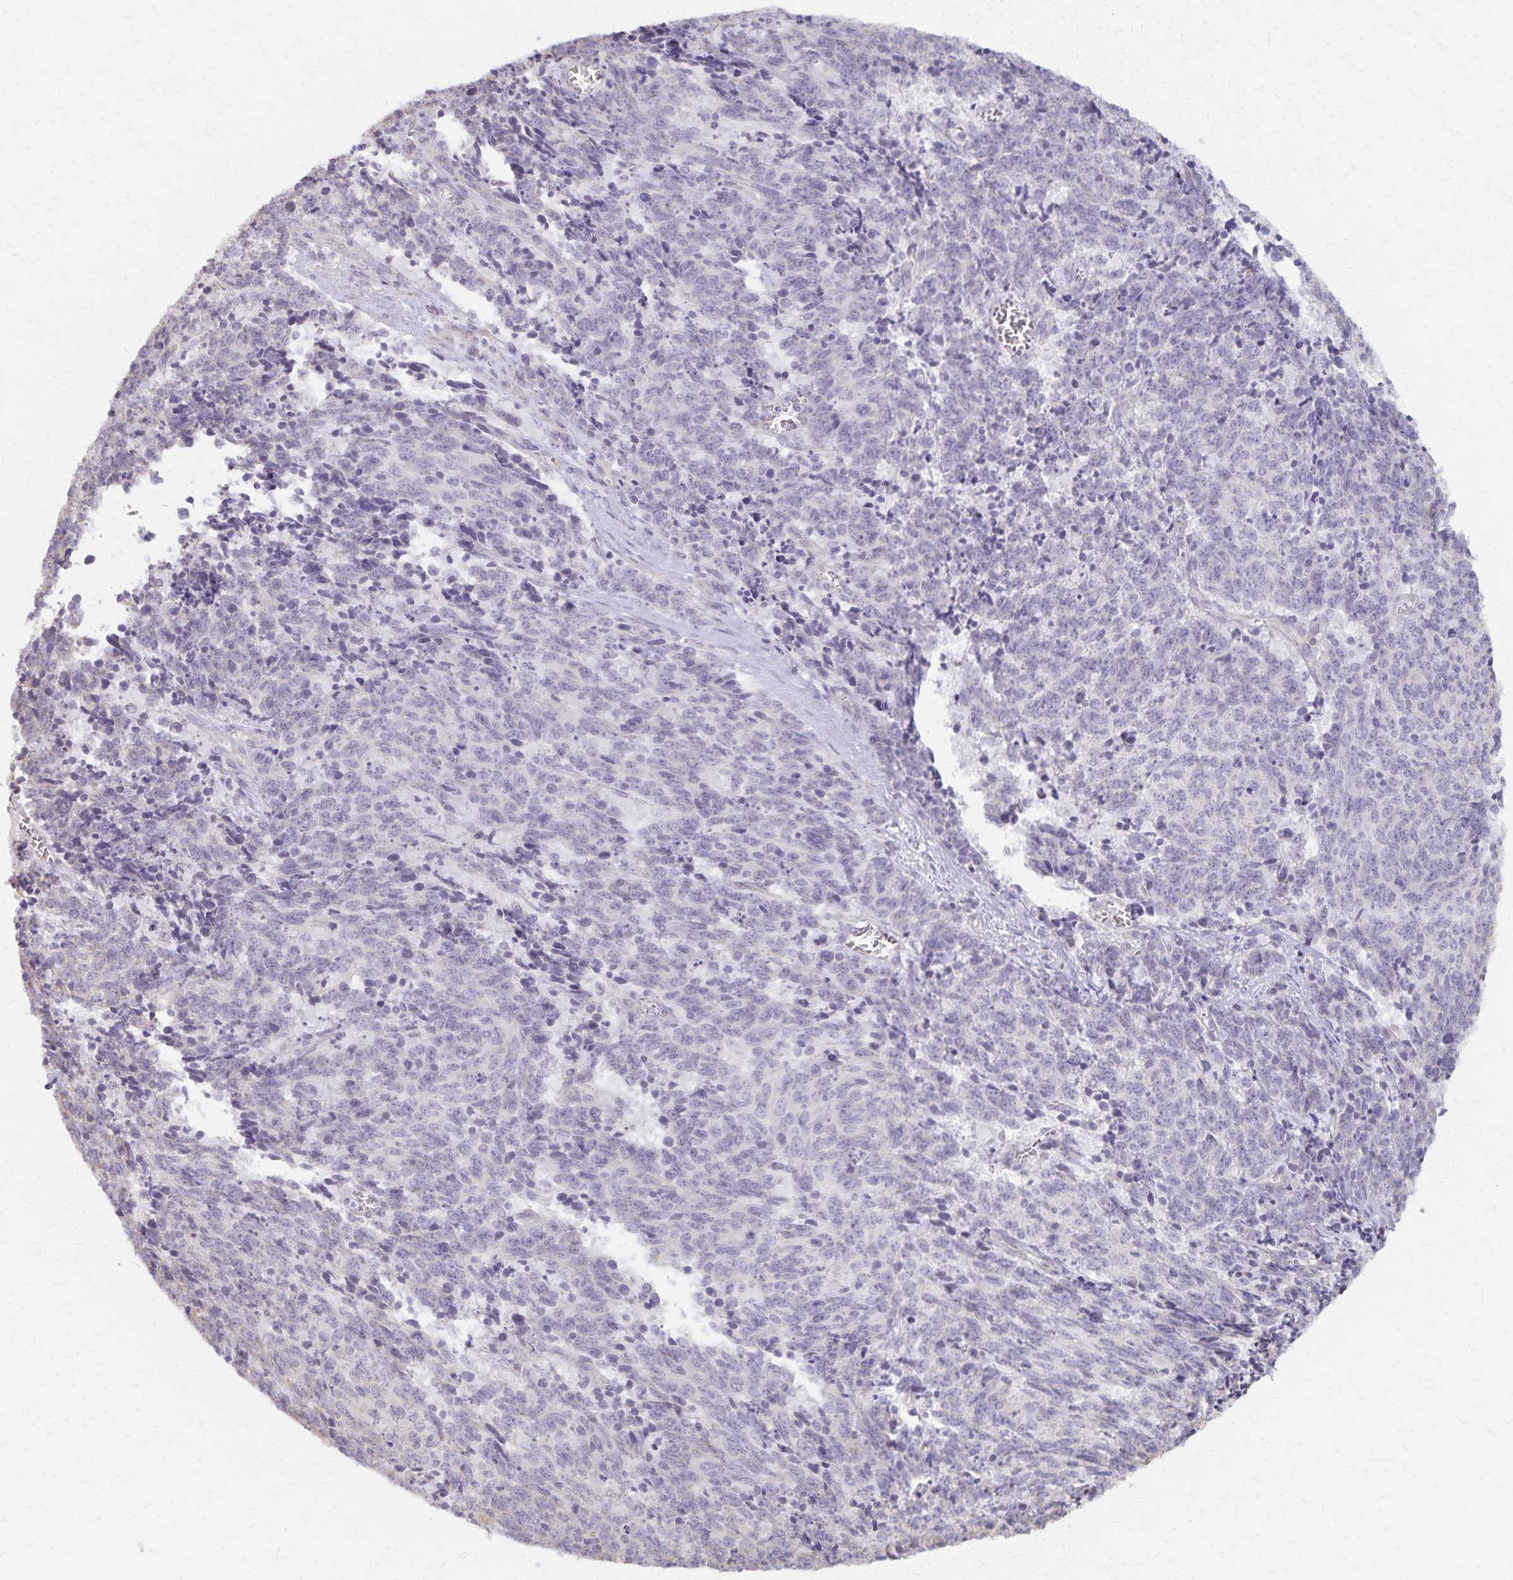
{"staining": {"intensity": "negative", "quantity": "none", "location": "none"}, "tissue": "cervical cancer", "cell_type": "Tumor cells", "image_type": "cancer", "snomed": [{"axis": "morphology", "description": "Squamous cell carcinoma, NOS"}, {"axis": "topography", "description": "Cervix"}], "caption": "Micrograph shows no significant protein positivity in tumor cells of squamous cell carcinoma (cervical).", "gene": "KISS1", "patient": {"sex": "female", "age": 29}}